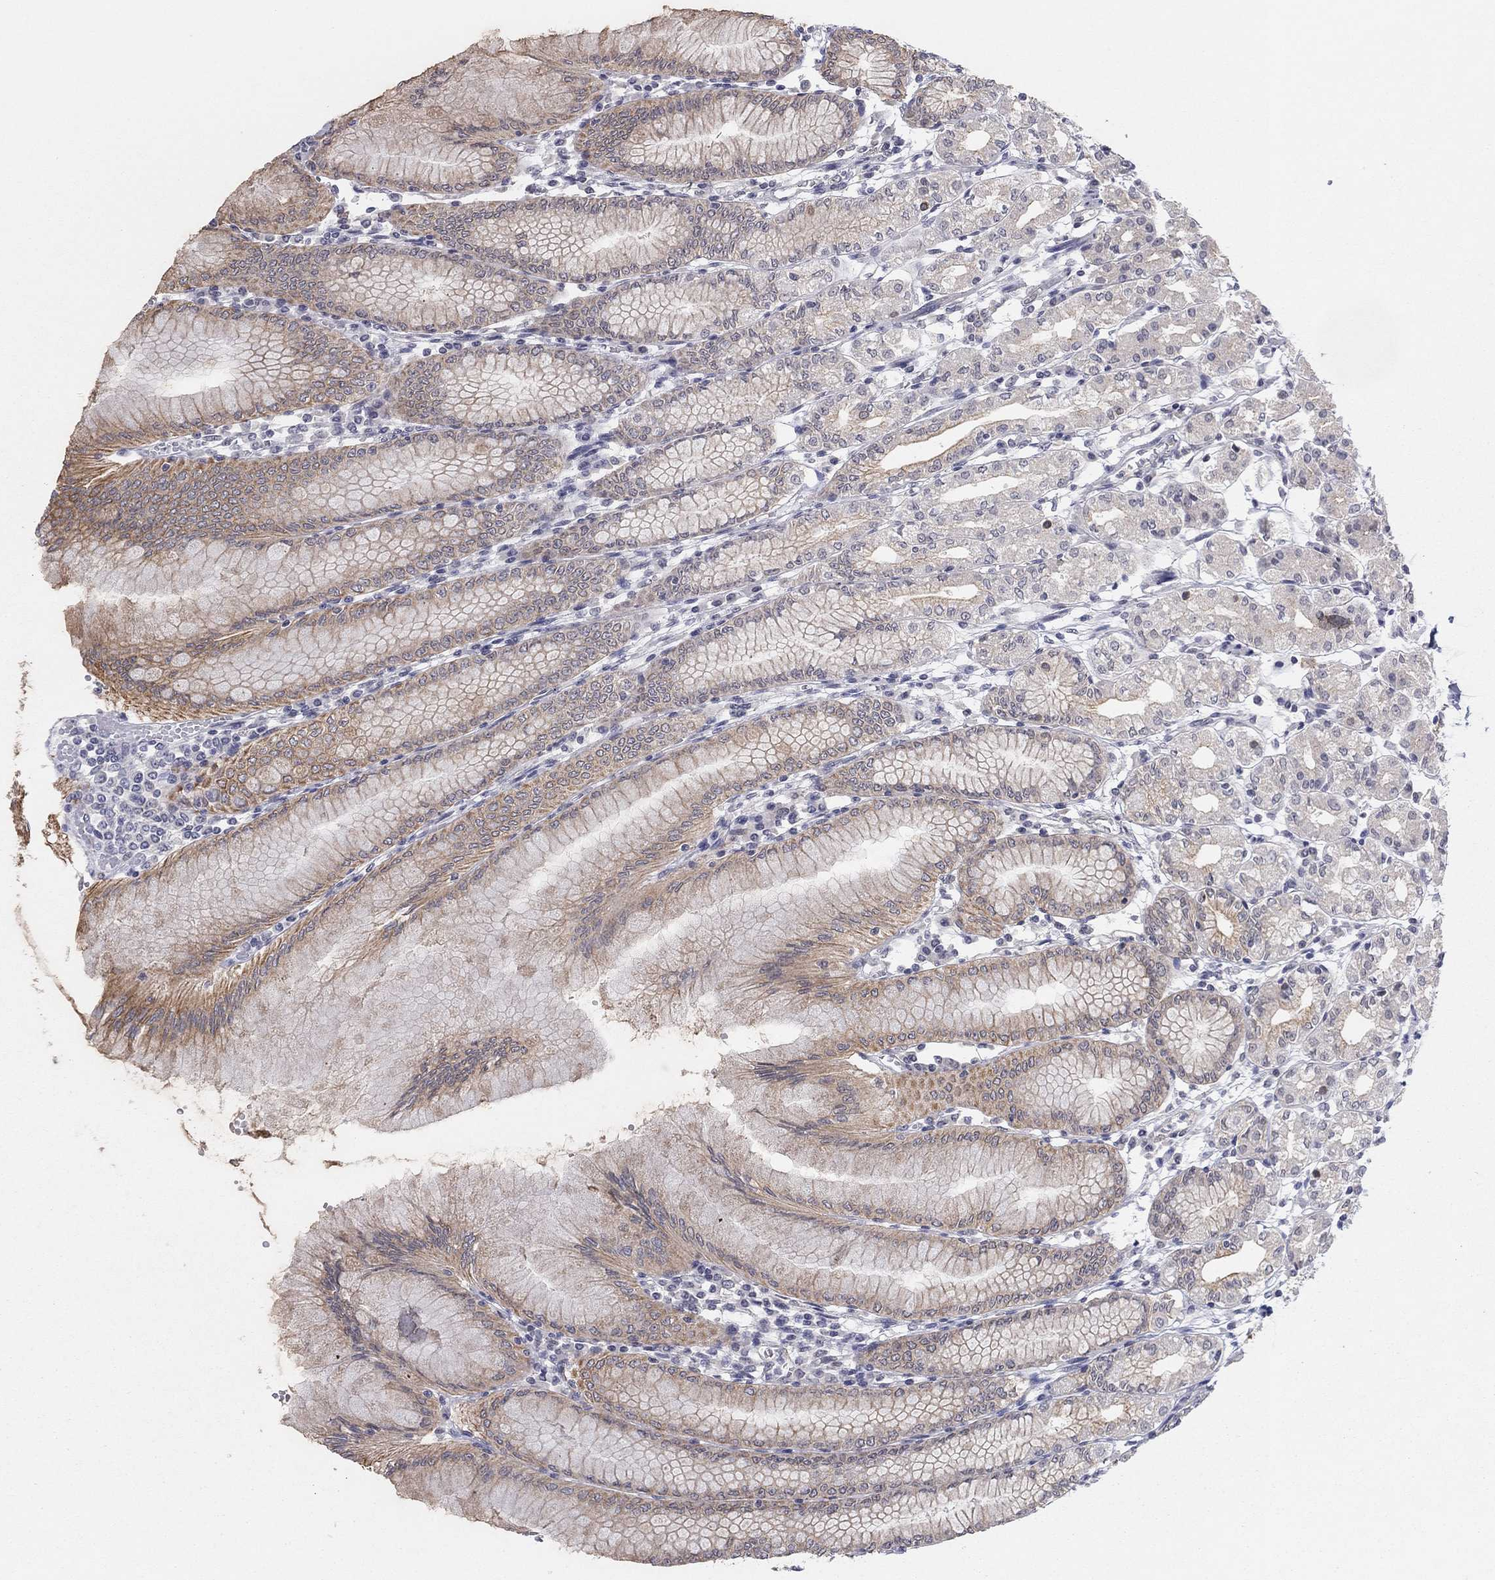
{"staining": {"intensity": "weak", "quantity": "25%-75%", "location": "cytoplasmic/membranous"}, "tissue": "stomach", "cell_type": "Glandular cells", "image_type": "normal", "snomed": [{"axis": "morphology", "description": "Normal tissue, NOS"}, {"axis": "topography", "description": "Skeletal muscle"}, {"axis": "topography", "description": "Stomach"}], "caption": "High-power microscopy captured an immunohistochemistry (IHC) photomicrograph of benign stomach, revealing weak cytoplasmic/membranous staining in about 25%-75% of glandular cells.", "gene": "SLC22A2", "patient": {"sex": "female", "age": 57}}